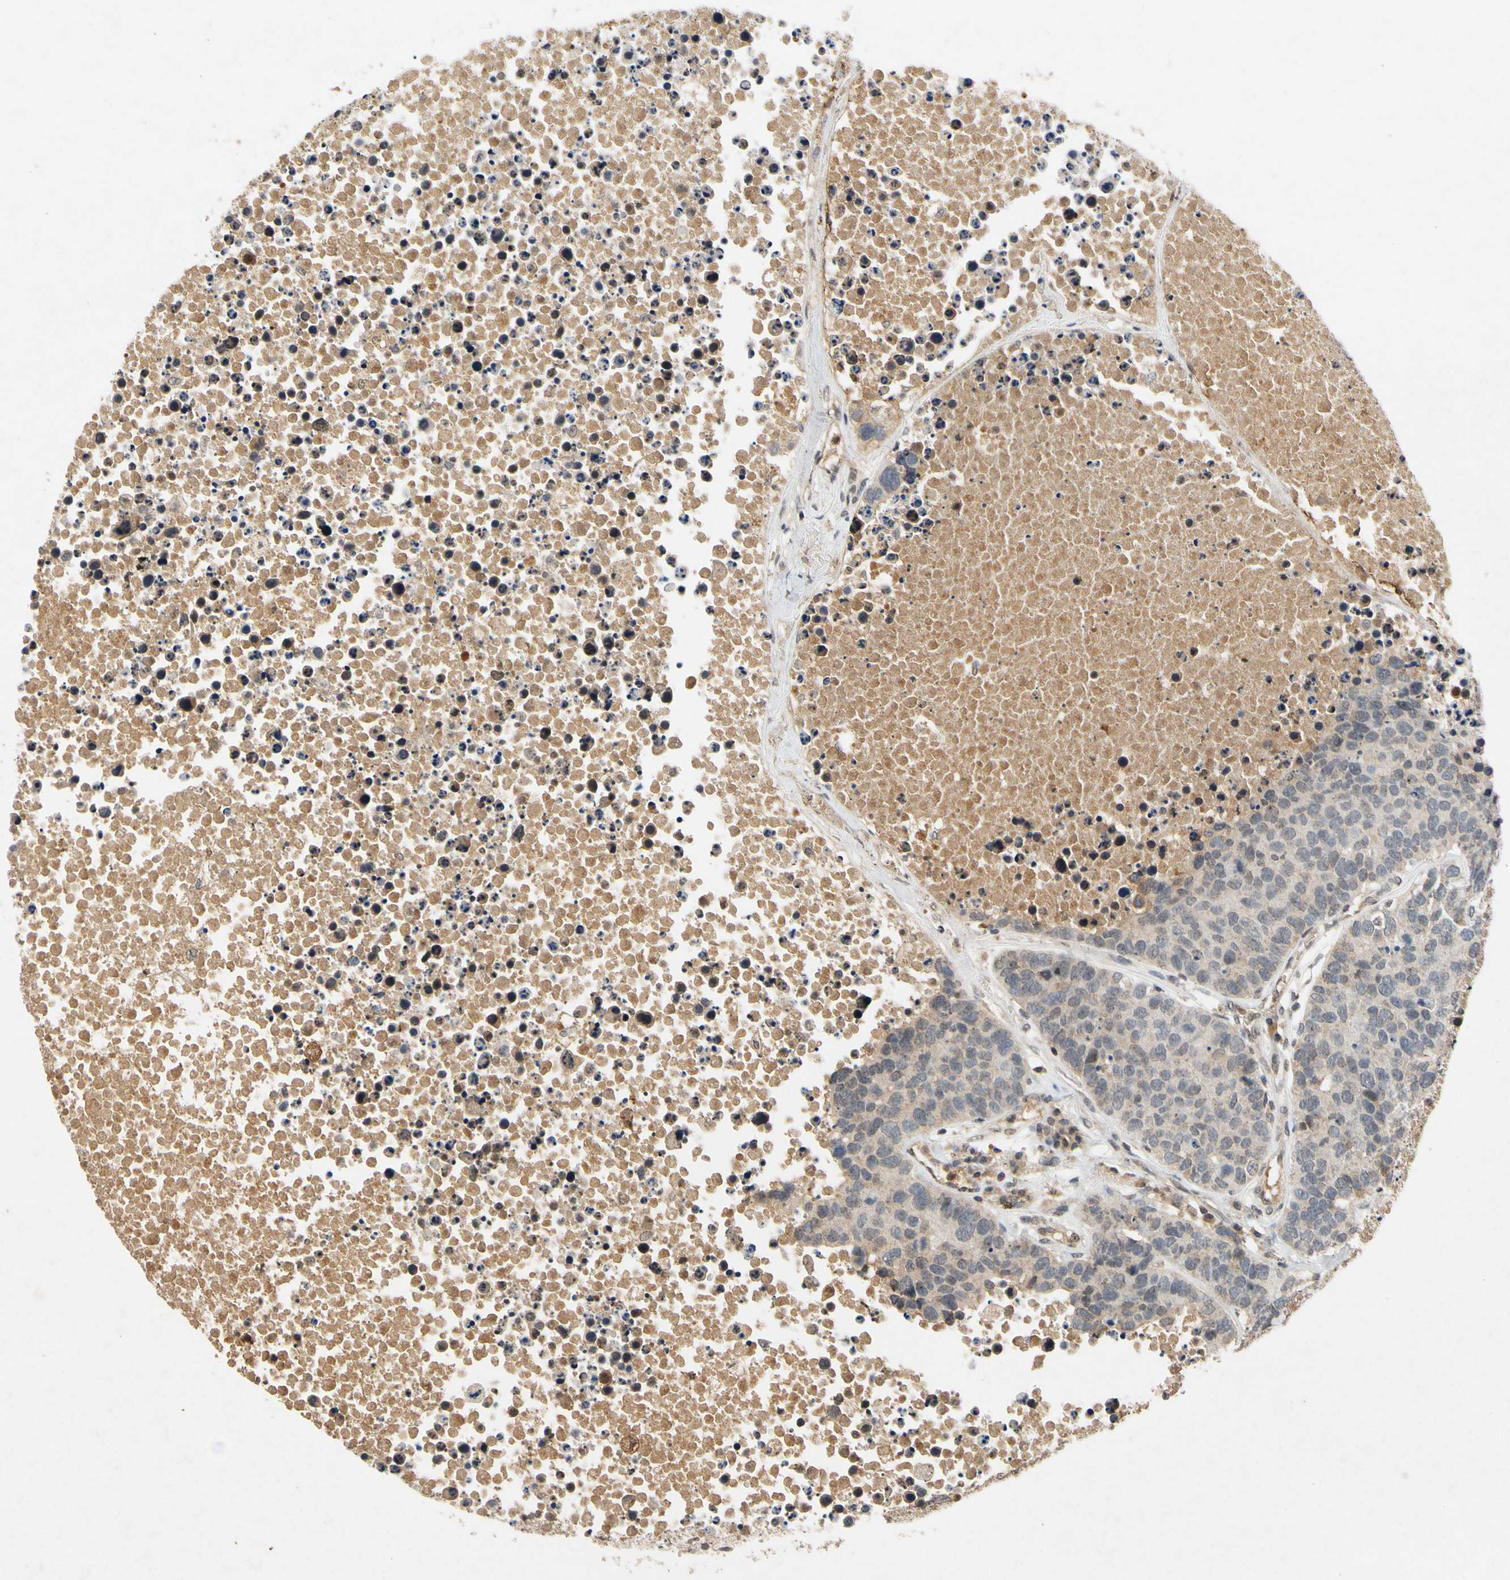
{"staining": {"intensity": "weak", "quantity": ">75%", "location": "cytoplasmic/membranous"}, "tissue": "carcinoid", "cell_type": "Tumor cells", "image_type": "cancer", "snomed": [{"axis": "morphology", "description": "Carcinoid, malignant, NOS"}, {"axis": "topography", "description": "Lung"}], "caption": "Human carcinoid (malignant) stained with a brown dye reveals weak cytoplasmic/membranous positive expression in about >75% of tumor cells.", "gene": "CP", "patient": {"sex": "male", "age": 60}}